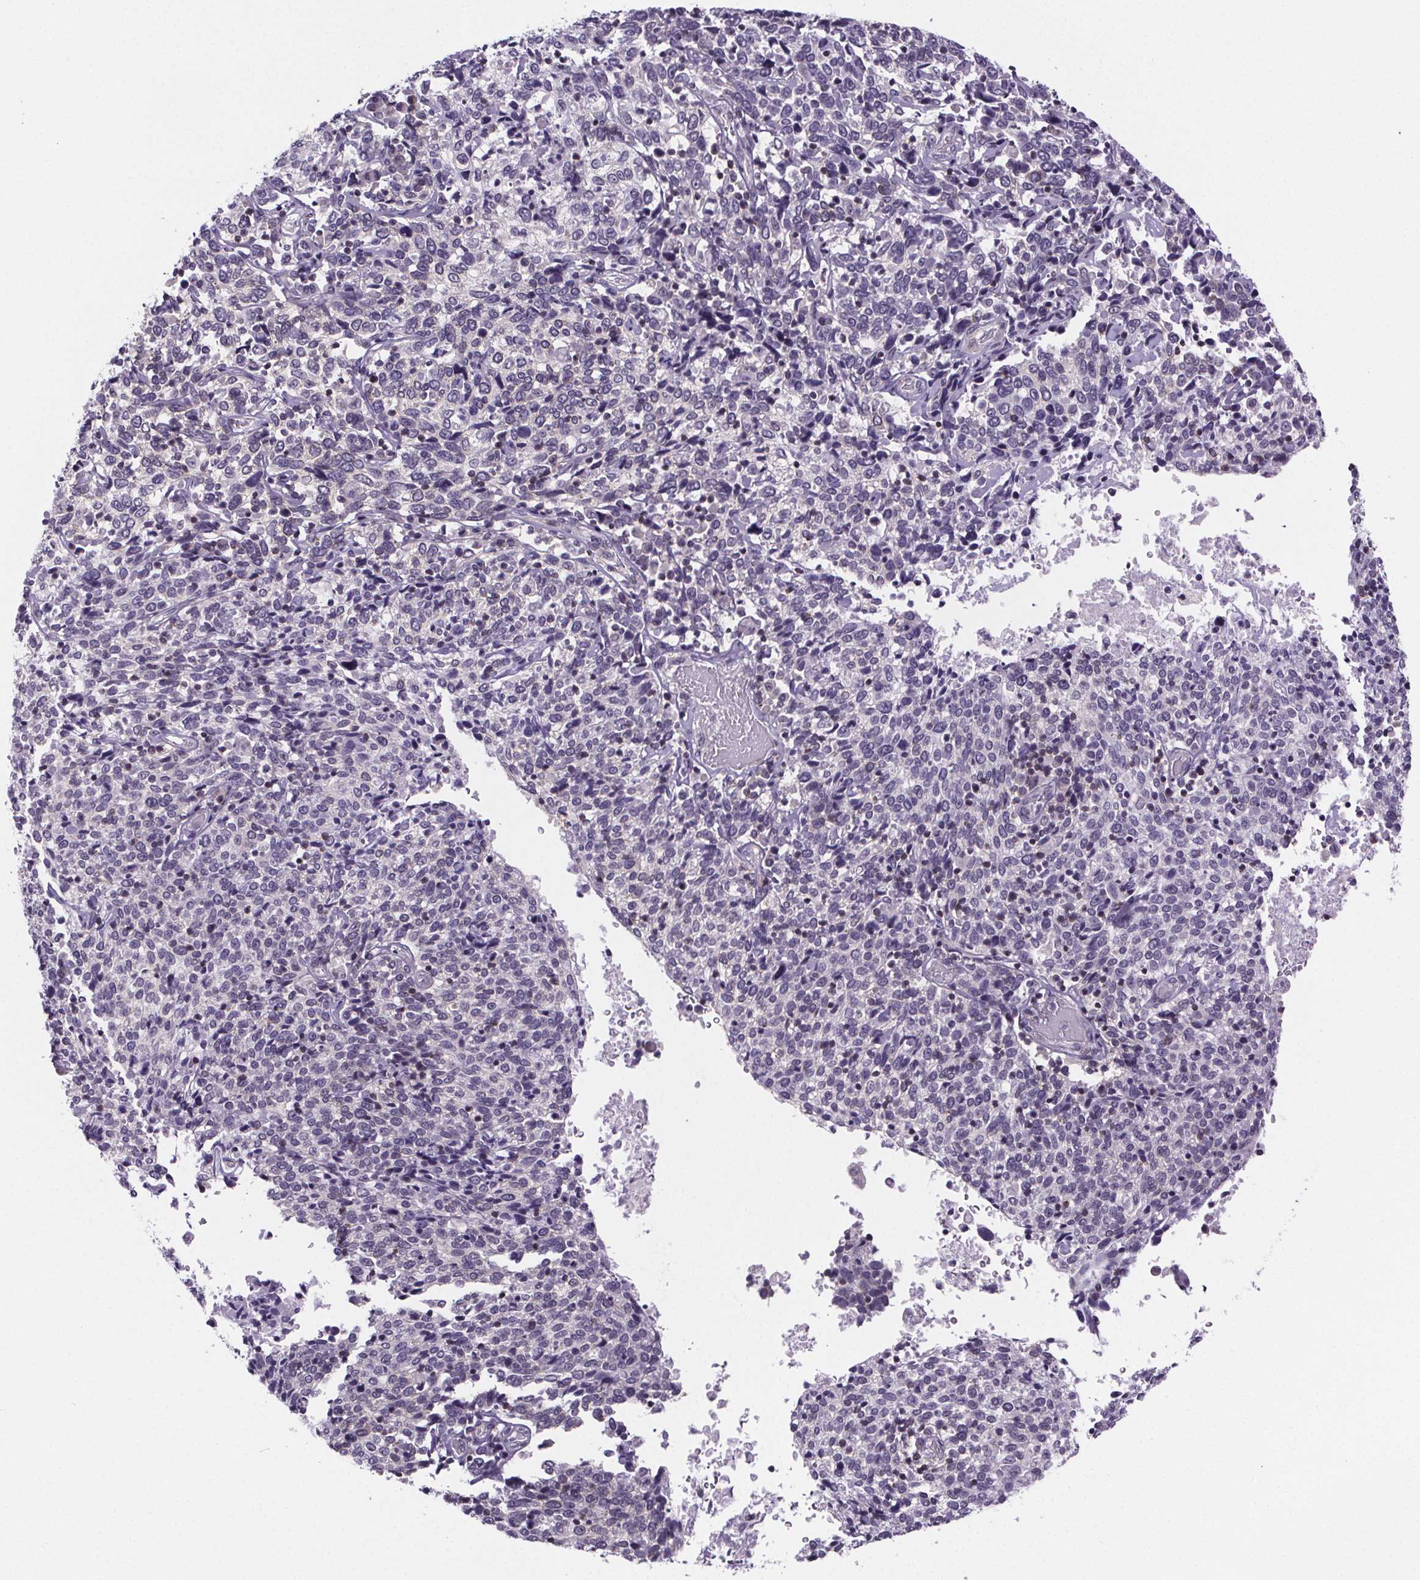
{"staining": {"intensity": "negative", "quantity": "none", "location": "none"}, "tissue": "cervical cancer", "cell_type": "Tumor cells", "image_type": "cancer", "snomed": [{"axis": "morphology", "description": "Squamous cell carcinoma, NOS"}, {"axis": "topography", "description": "Cervix"}], "caption": "This is a photomicrograph of immunohistochemistry (IHC) staining of squamous cell carcinoma (cervical), which shows no positivity in tumor cells.", "gene": "TTC12", "patient": {"sex": "female", "age": 38}}